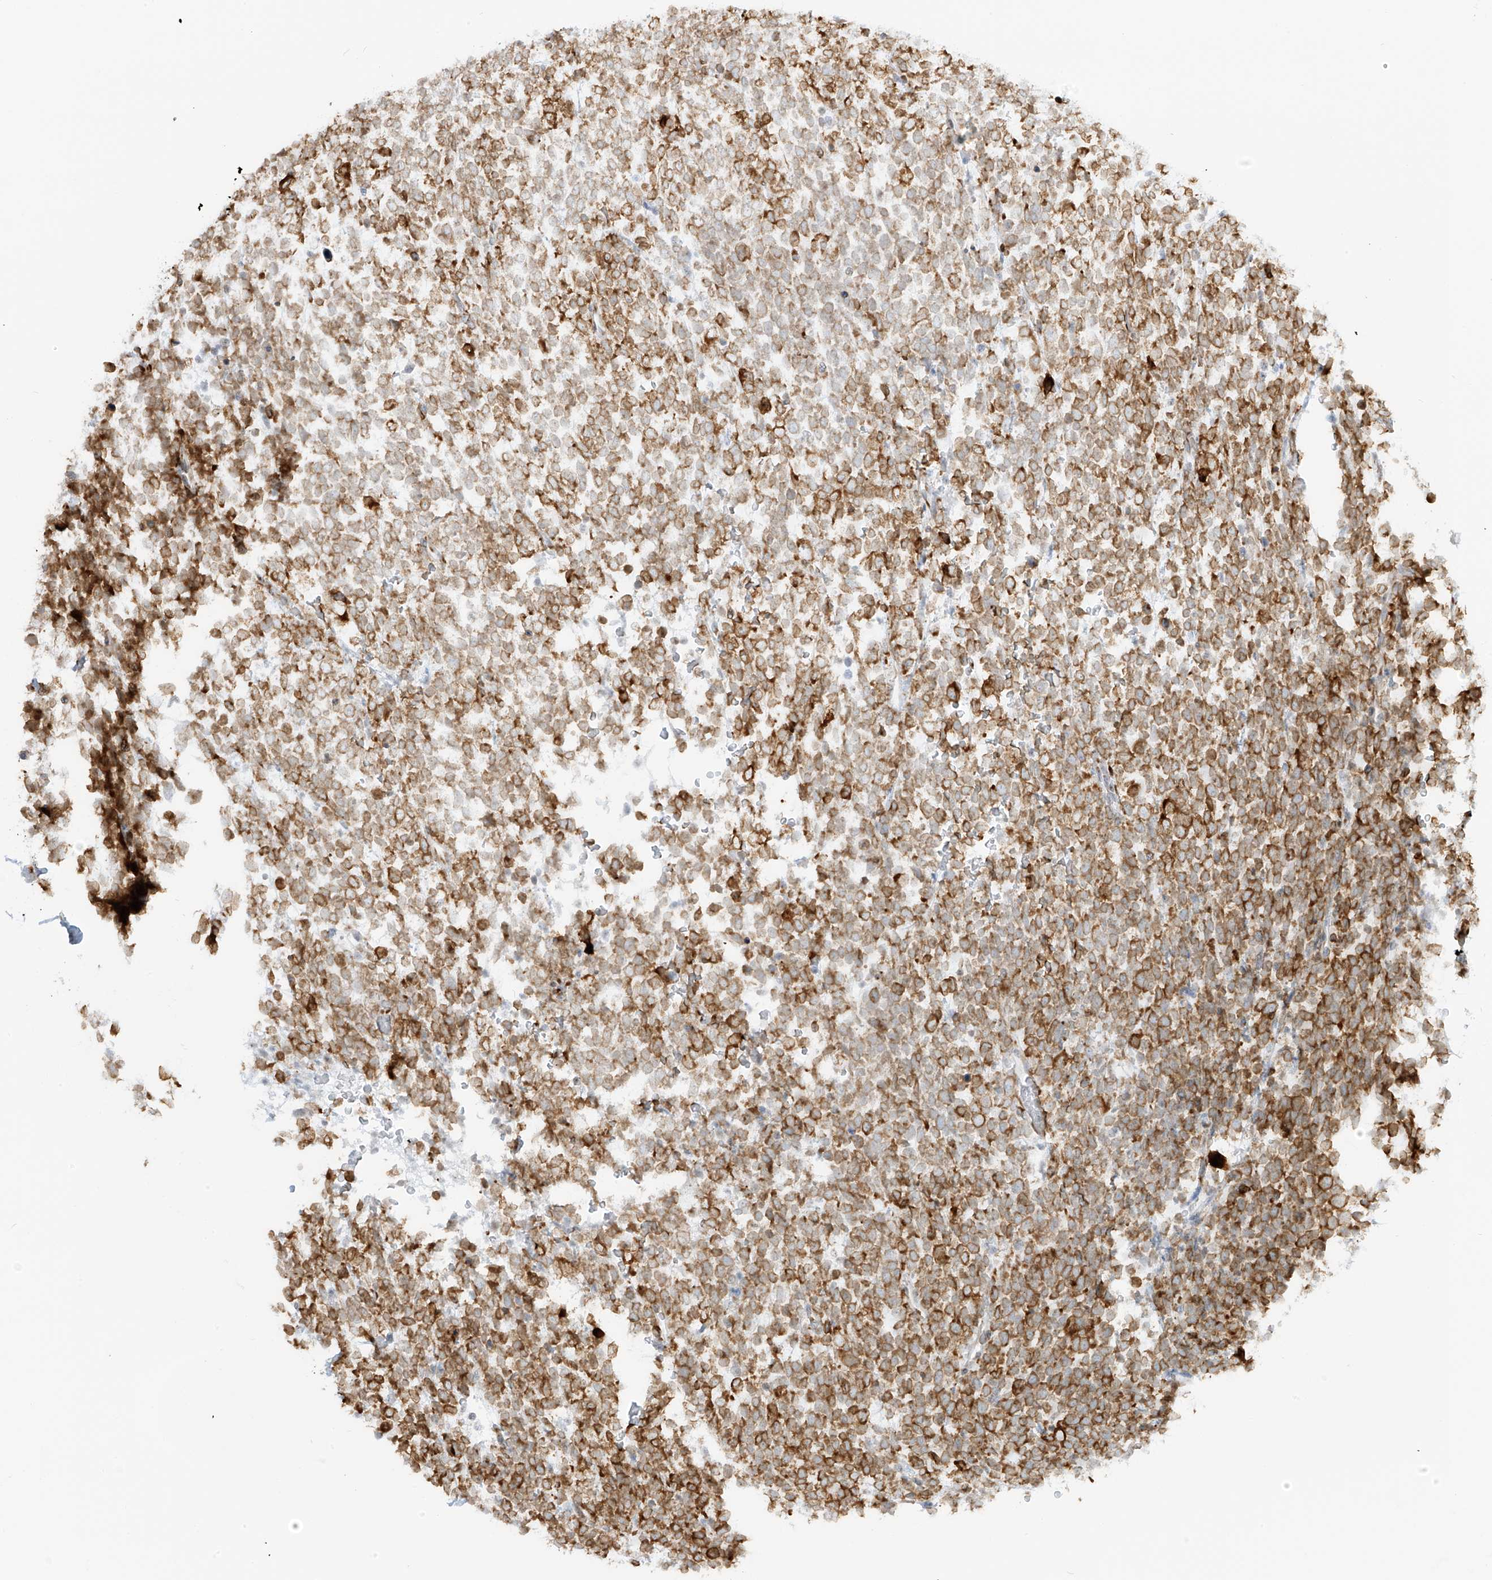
{"staining": {"intensity": "strong", "quantity": ">75%", "location": "cytoplasmic/membranous"}, "tissue": "urothelial cancer", "cell_type": "Tumor cells", "image_type": "cancer", "snomed": [{"axis": "morphology", "description": "Urothelial carcinoma, High grade"}, {"axis": "topography", "description": "Urinary bladder"}], "caption": "Brown immunohistochemical staining in urothelial cancer shows strong cytoplasmic/membranous expression in approximately >75% of tumor cells.", "gene": "LRRC59", "patient": {"sex": "female", "age": 82}}